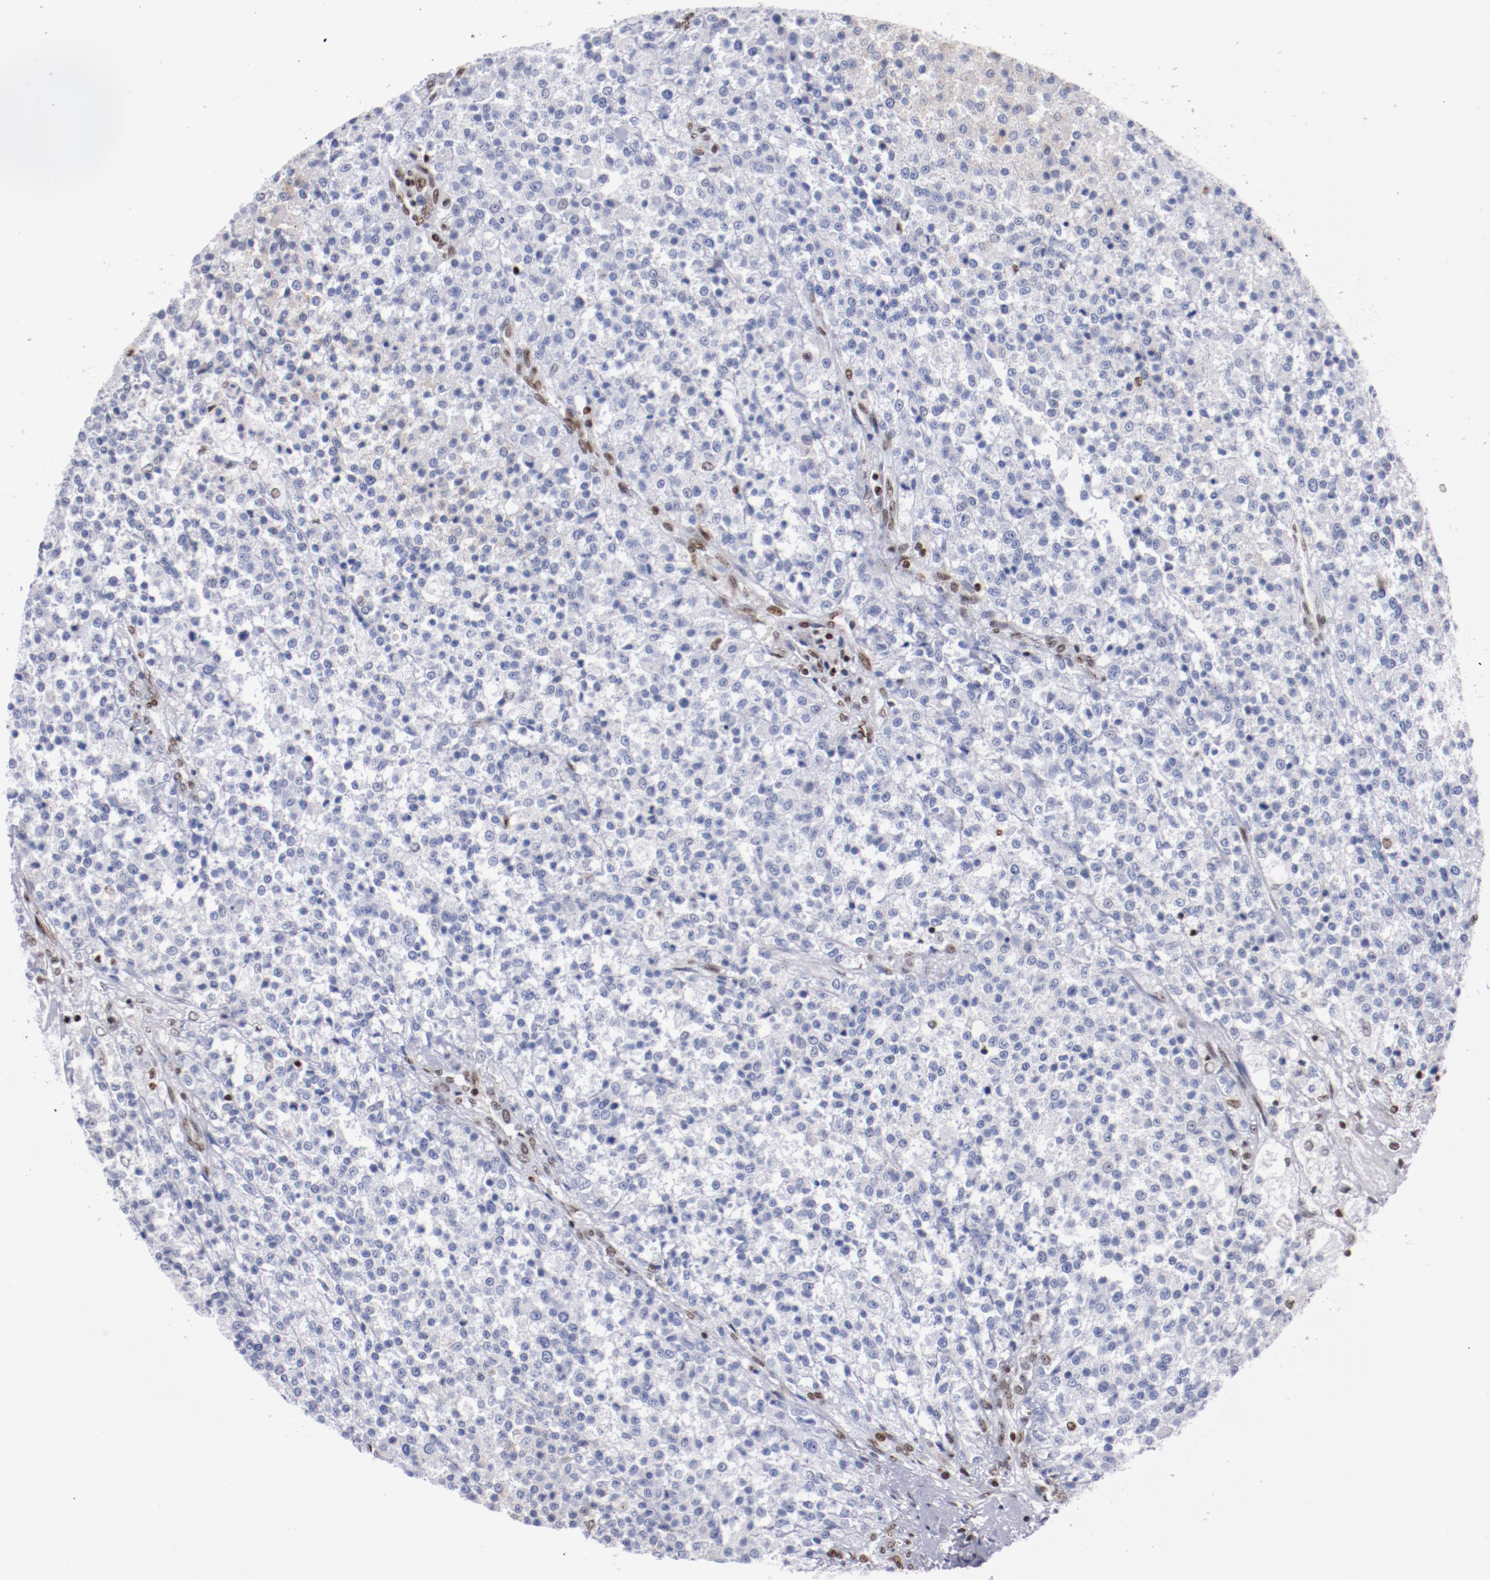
{"staining": {"intensity": "negative", "quantity": "none", "location": "none"}, "tissue": "testis cancer", "cell_type": "Tumor cells", "image_type": "cancer", "snomed": [{"axis": "morphology", "description": "Seminoma, NOS"}, {"axis": "topography", "description": "Testis"}], "caption": "Testis cancer stained for a protein using immunohistochemistry shows no positivity tumor cells.", "gene": "IFI16", "patient": {"sex": "male", "age": 59}}